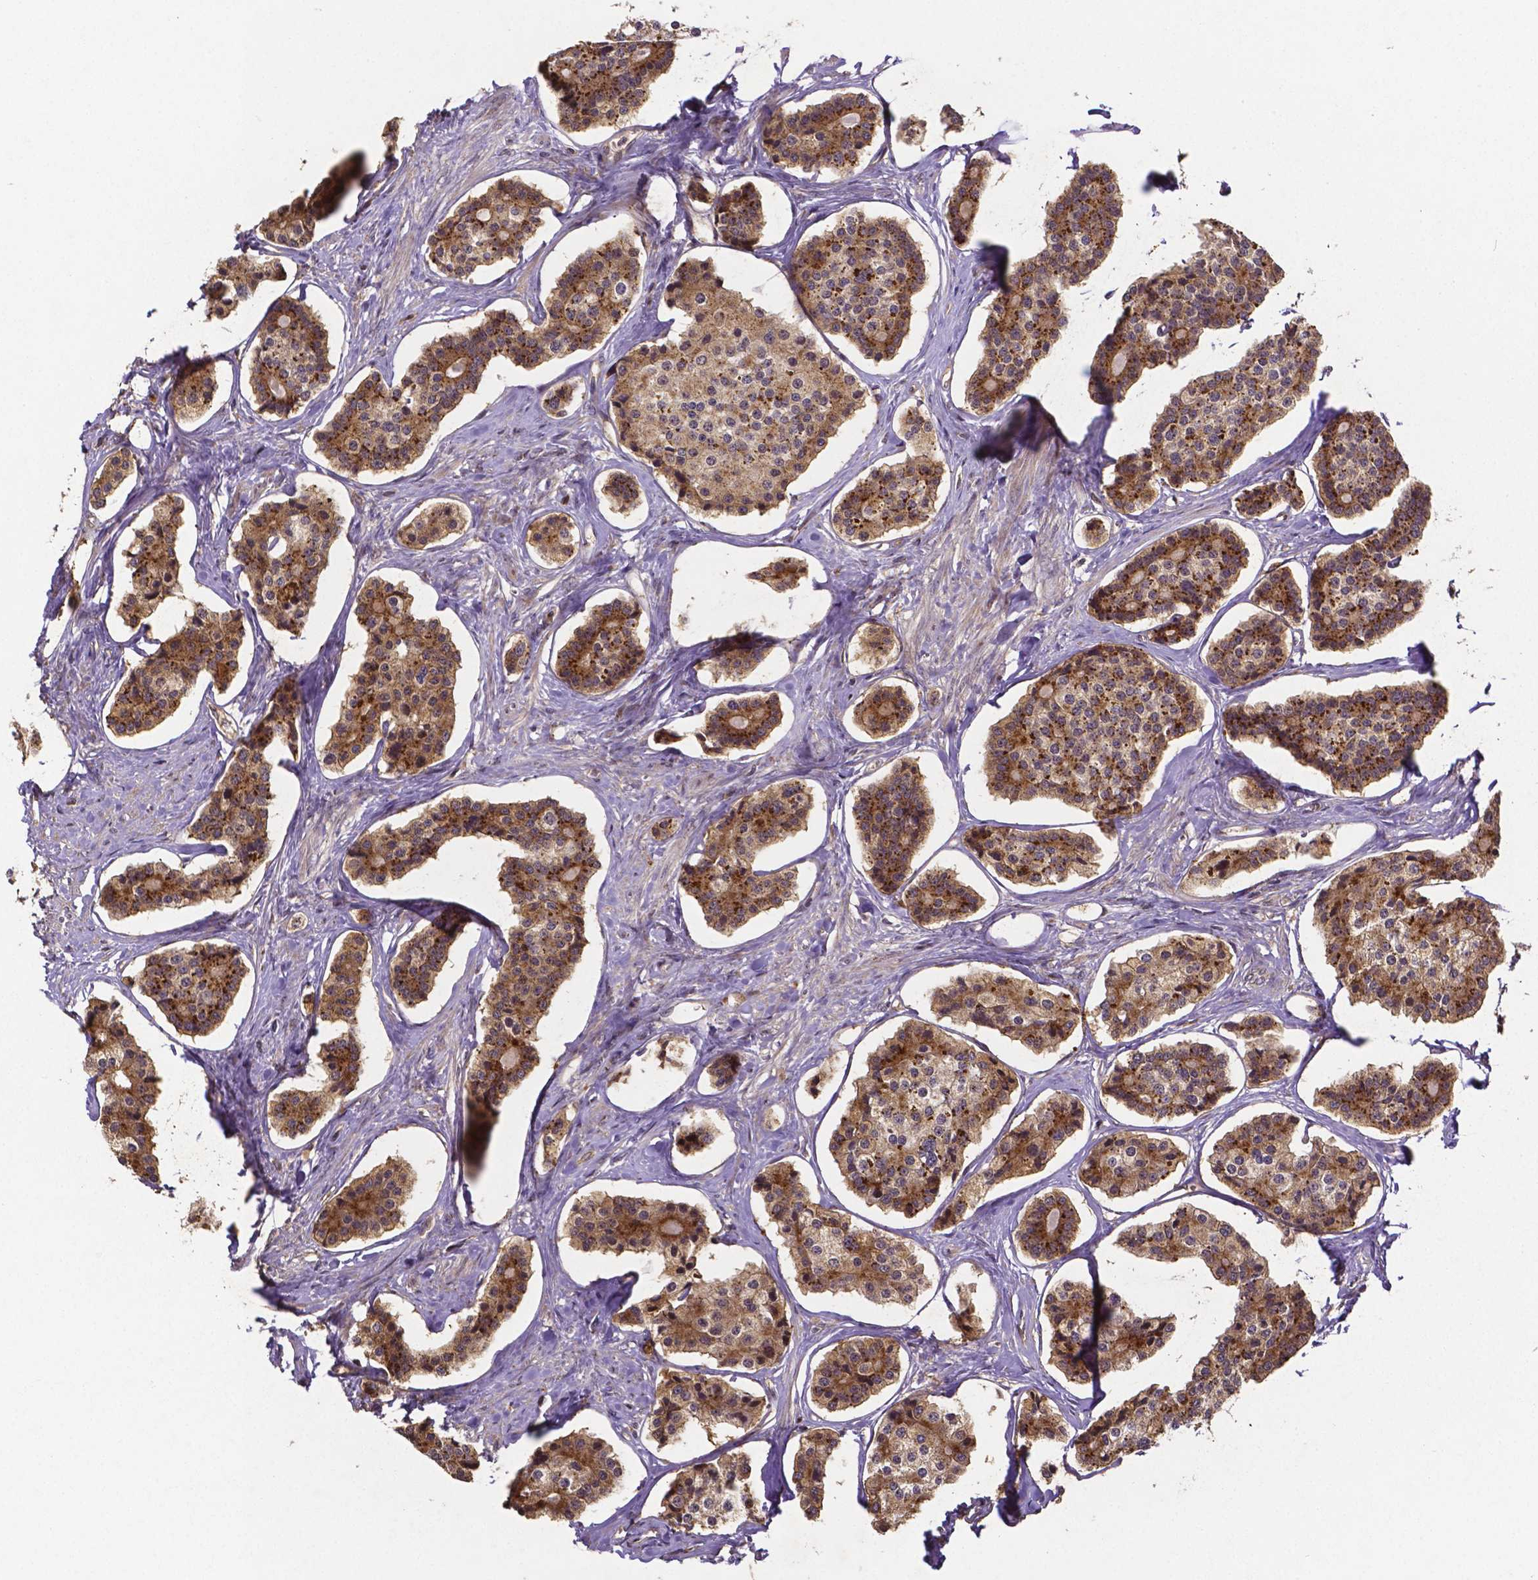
{"staining": {"intensity": "moderate", "quantity": ">75%", "location": "cytoplasmic/membranous"}, "tissue": "carcinoid", "cell_type": "Tumor cells", "image_type": "cancer", "snomed": [{"axis": "morphology", "description": "Carcinoid, malignant, NOS"}, {"axis": "topography", "description": "Small intestine"}], "caption": "Protein expression by IHC reveals moderate cytoplasmic/membranous expression in about >75% of tumor cells in carcinoid. The protein is stained brown, and the nuclei are stained in blue (DAB IHC with brightfield microscopy, high magnification).", "gene": "RNF123", "patient": {"sex": "female", "age": 65}}